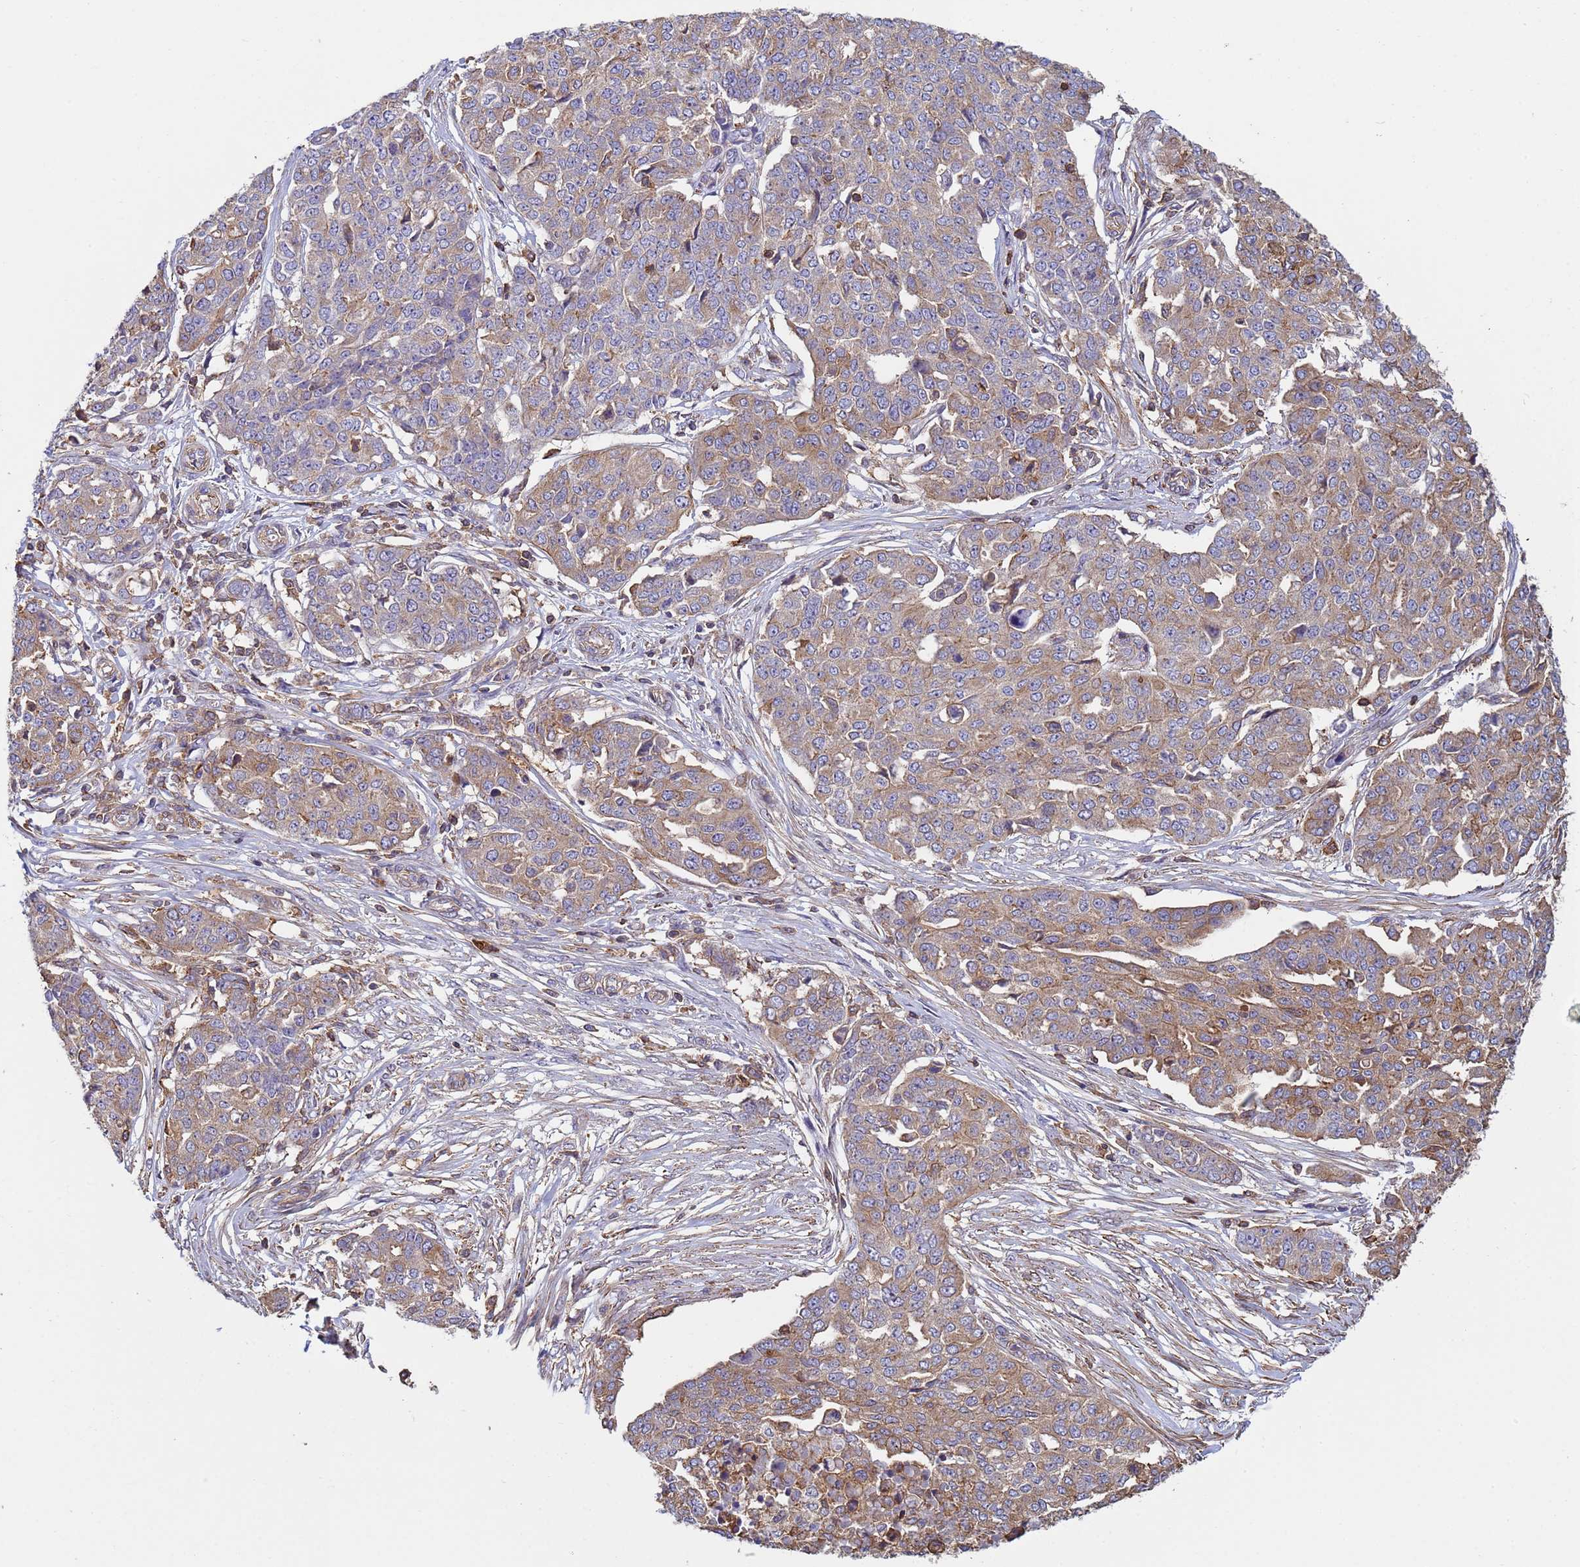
{"staining": {"intensity": "moderate", "quantity": "25%-75%", "location": "cytoplasmic/membranous"}, "tissue": "ovarian cancer", "cell_type": "Tumor cells", "image_type": "cancer", "snomed": [{"axis": "morphology", "description": "Cystadenocarcinoma, serous, NOS"}, {"axis": "topography", "description": "Soft tissue"}, {"axis": "topography", "description": "Ovary"}], "caption": "IHC (DAB (3,3'-diaminobenzidine)) staining of serous cystadenocarcinoma (ovarian) reveals moderate cytoplasmic/membranous protein staining in about 25%-75% of tumor cells.", "gene": "ZNG1B", "patient": {"sex": "female", "age": 57}}